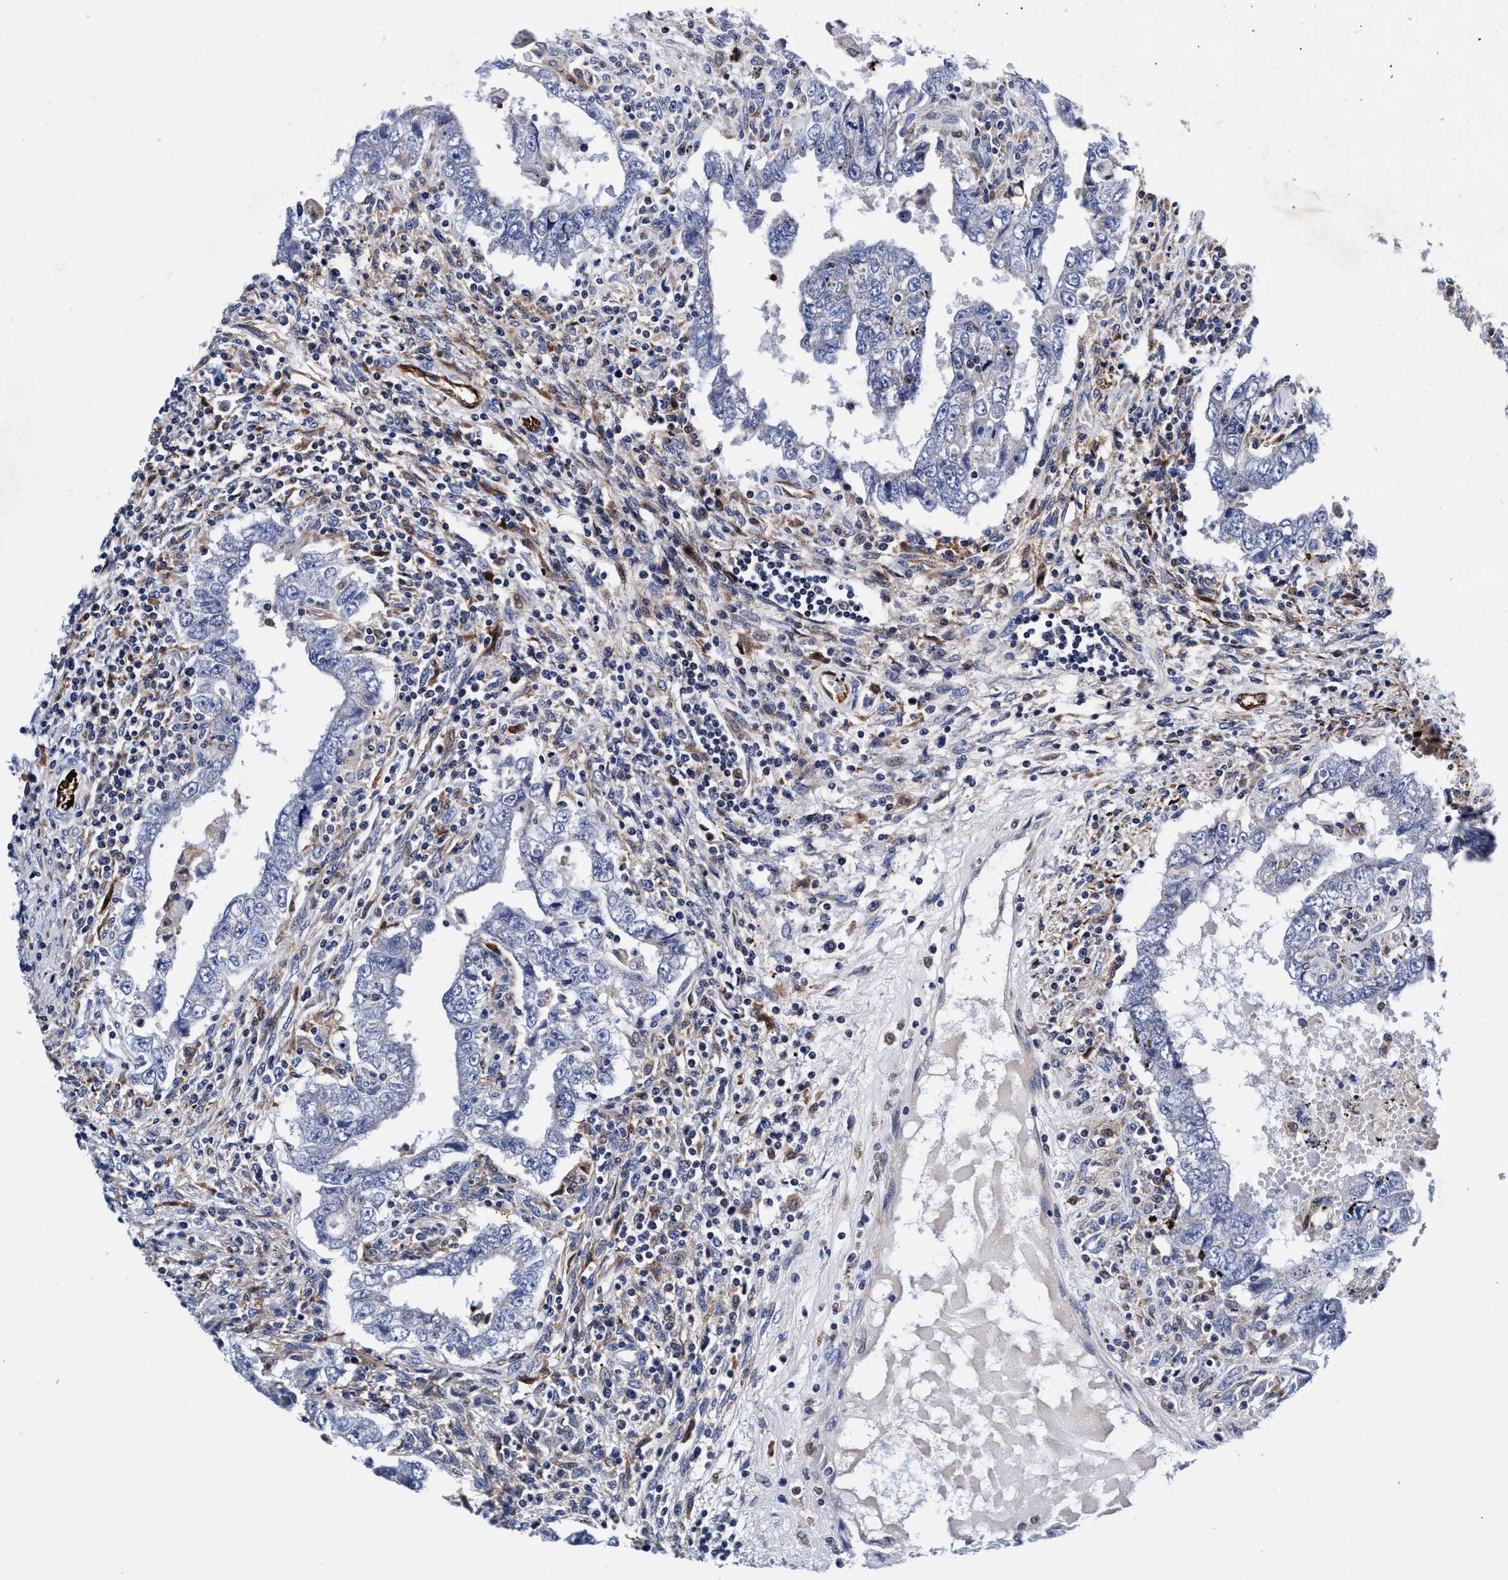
{"staining": {"intensity": "negative", "quantity": "none", "location": "none"}, "tissue": "testis cancer", "cell_type": "Tumor cells", "image_type": "cancer", "snomed": [{"axis": "morphology", "description": "Carcinoma, Embryonal, NOS"}, {"axis": "topography", "description": "Testis"}], "caption": "An image of human testis cancer is negative for staining in tumor cells.", "gene": "UBALD2", "patient": {"sex": "male", "age": 26}}